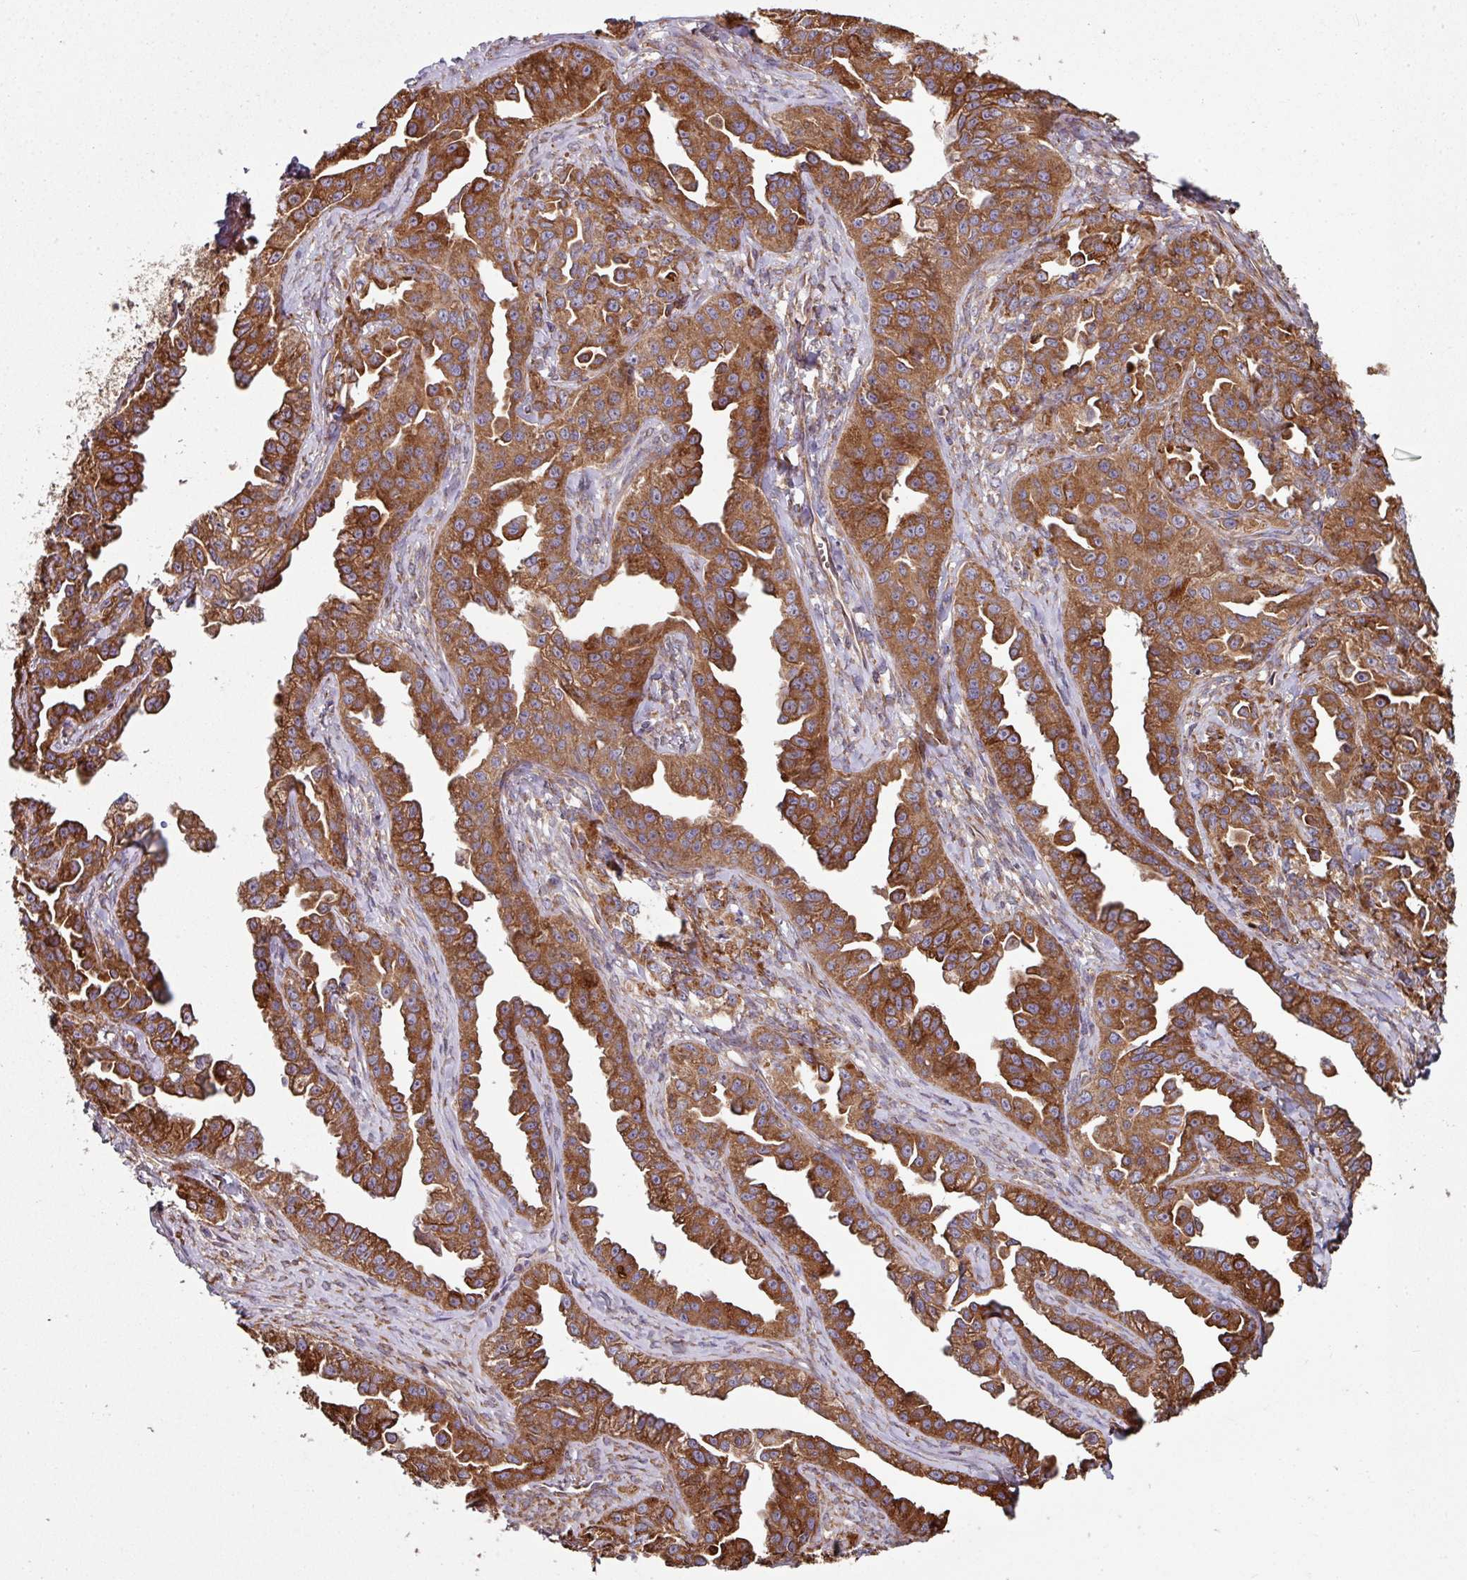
{"staining": {"intensity": "moderate", "quantity": ">75%", "location": "cytoplasmic/membranous"}, "tissue": "ovarian cancer", "cell_type": "Tumor cells", "image_type": "cancer", "snomed": [{"axis": "morphology", "description": "Cystadenocarcinoma, serous, NOS"}, {"axis": "topography", "description": "Ovary"}], "caption": "IHC (DAB (3,3'-diaminobenzidine)) staining of serous cystadenocarcinoma (ovarian) shows moderate cytoplasmic/membranous protein staining in about >75% of tumor cells.", "gene": "FAT4", "patient": {"sex": "female", "age": 75}}